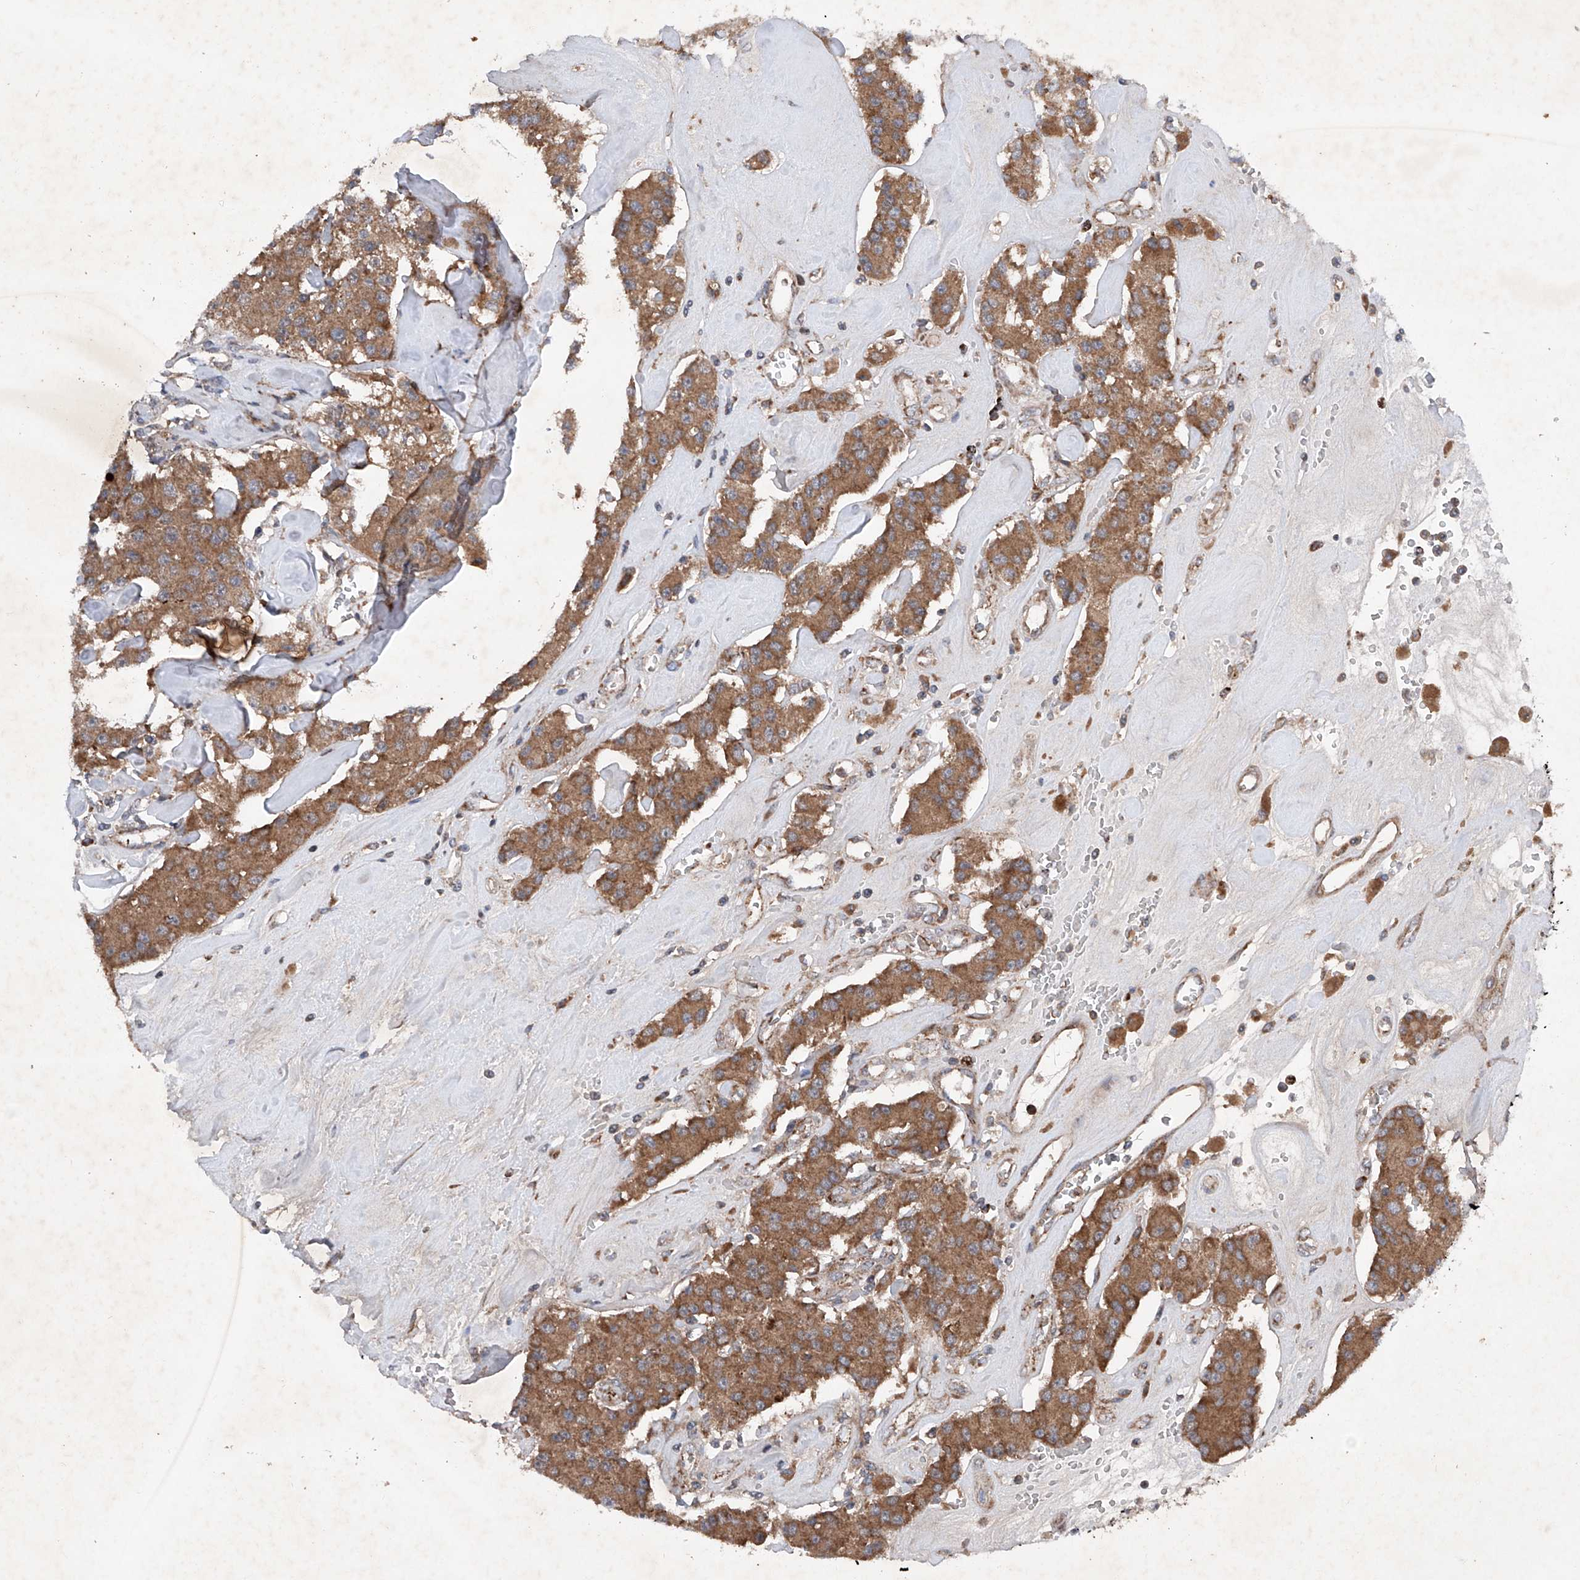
{"staining": {"intensity": "moderate", "quantity": ">75%", "location": "cytoplasmic/membranous"}, "tissue": "carcinoid", "cell_type": "Tumor cells", "image_type": "cancer", "snomed": [{"axis": "morphology", "description": "Carcinoid, malignant, NOS"}, {"axis": "topography", "description": "Pancreas"}], "caption": "Immunohistochemistry histopathology image of malignant carcinoid stained for a protein (brown), which demonstrates medium levels of moderate cytoplasmic/membranous positivity in about >75% of tumor cells.", "gene": "DAD1", "patient": {"sex": "male", "age": 41}}